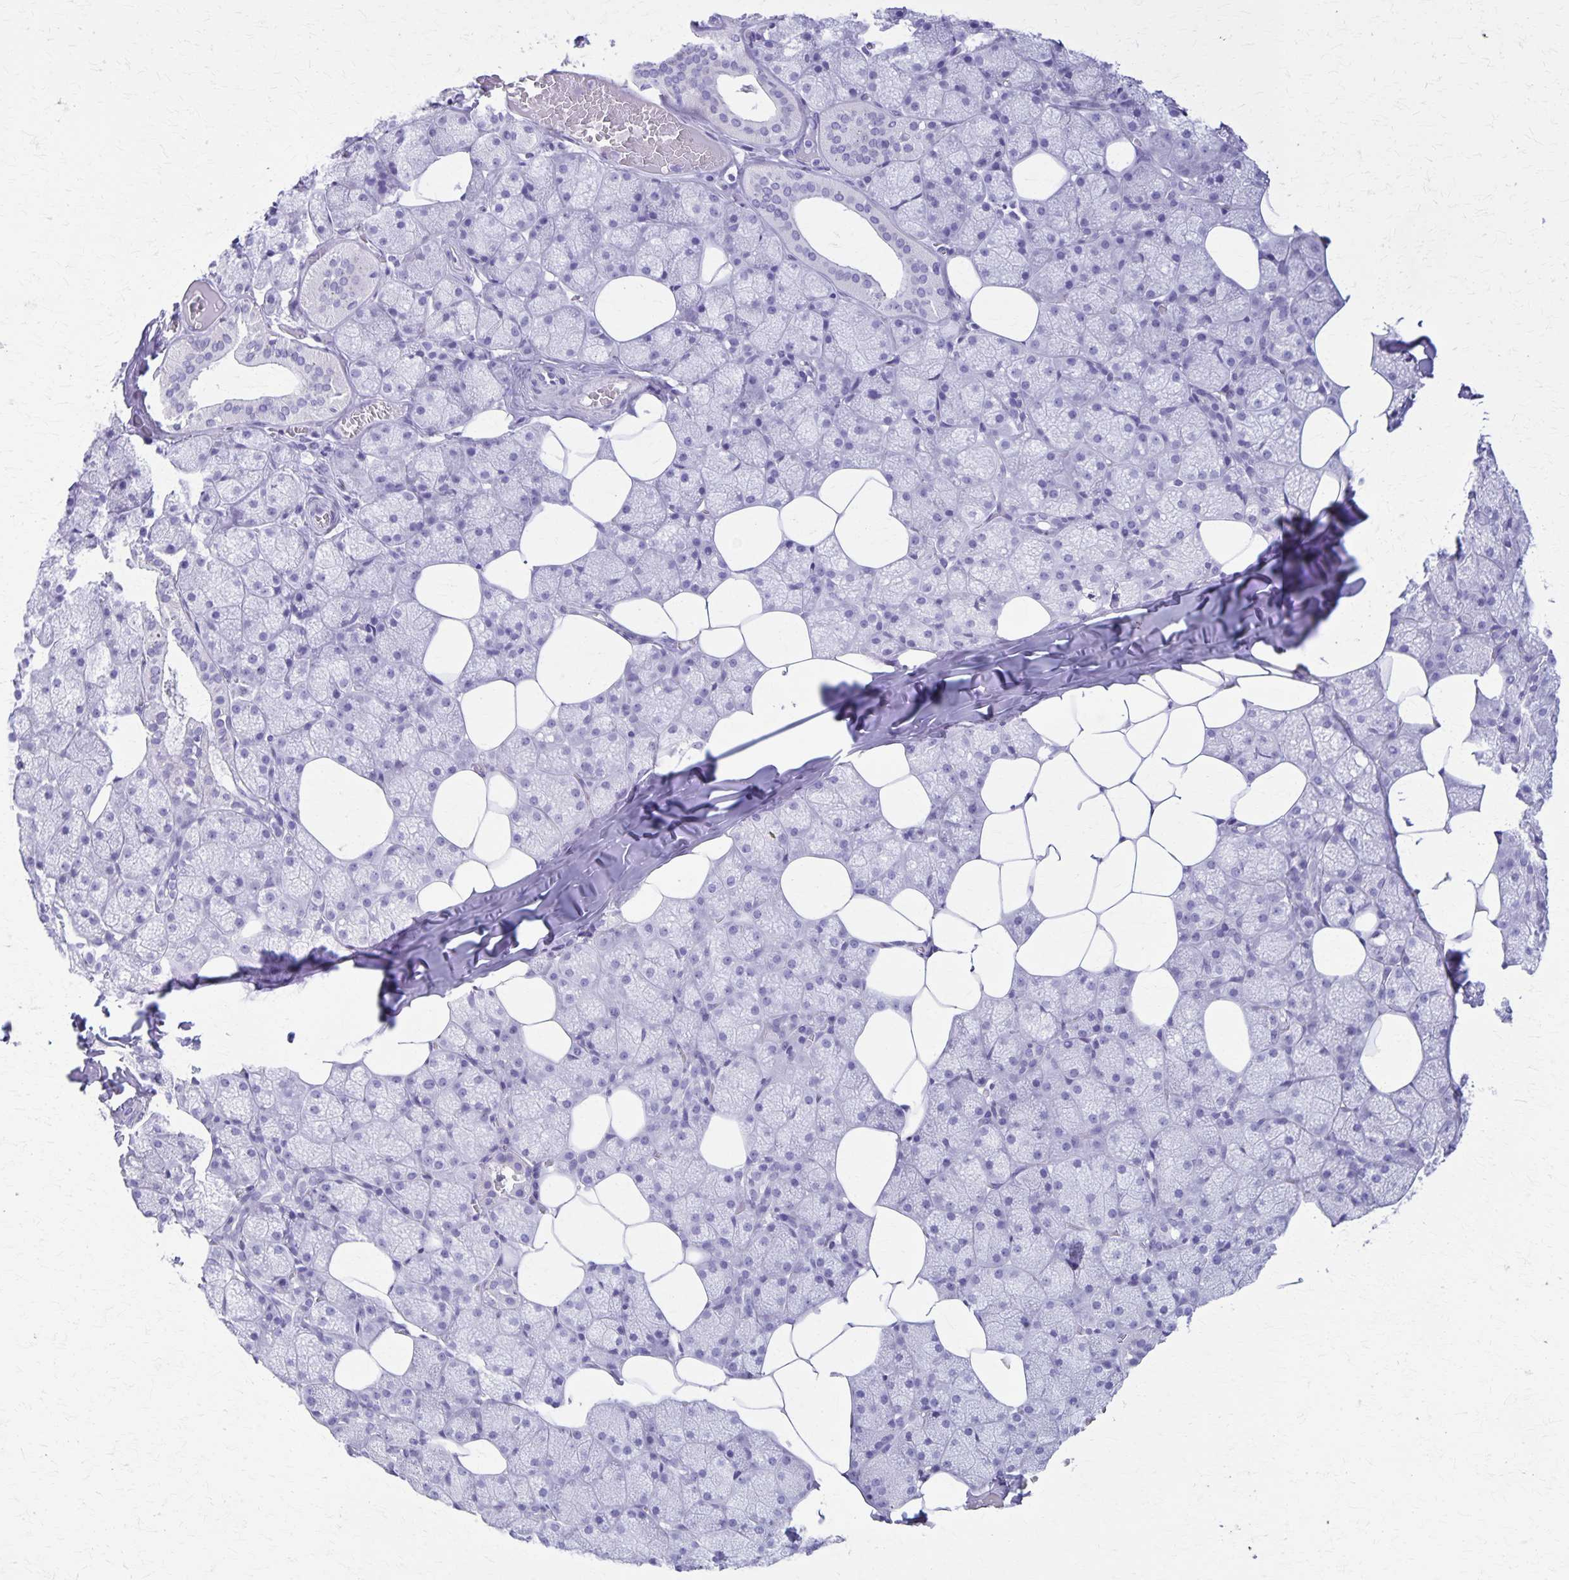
{"staining": {"intensity": "negative", "quantity": "none", "location": "none"}, "tissue": "salivary gland", "cell_type": "Glandular cells", "image_type": "normal", "snomed": [{"axis": "morphology", "description": "Normal tissue, NOS"}, {"axis": "topography", "description": "Salivary gland"}, {"axis": "topography", "description": "Peripheral nerve tissue"}], "caption": "IHC micrograph of normal salivary gland stained for a protein (brown), which shows no staining in glandular cells. (DAB (3,3'-diaminobenzidine) immunohistochemistry visualized using brightfield microscopy, high magnification).", "gene": "DEFA5", "patient": {"sex": "male", "age": 38}}